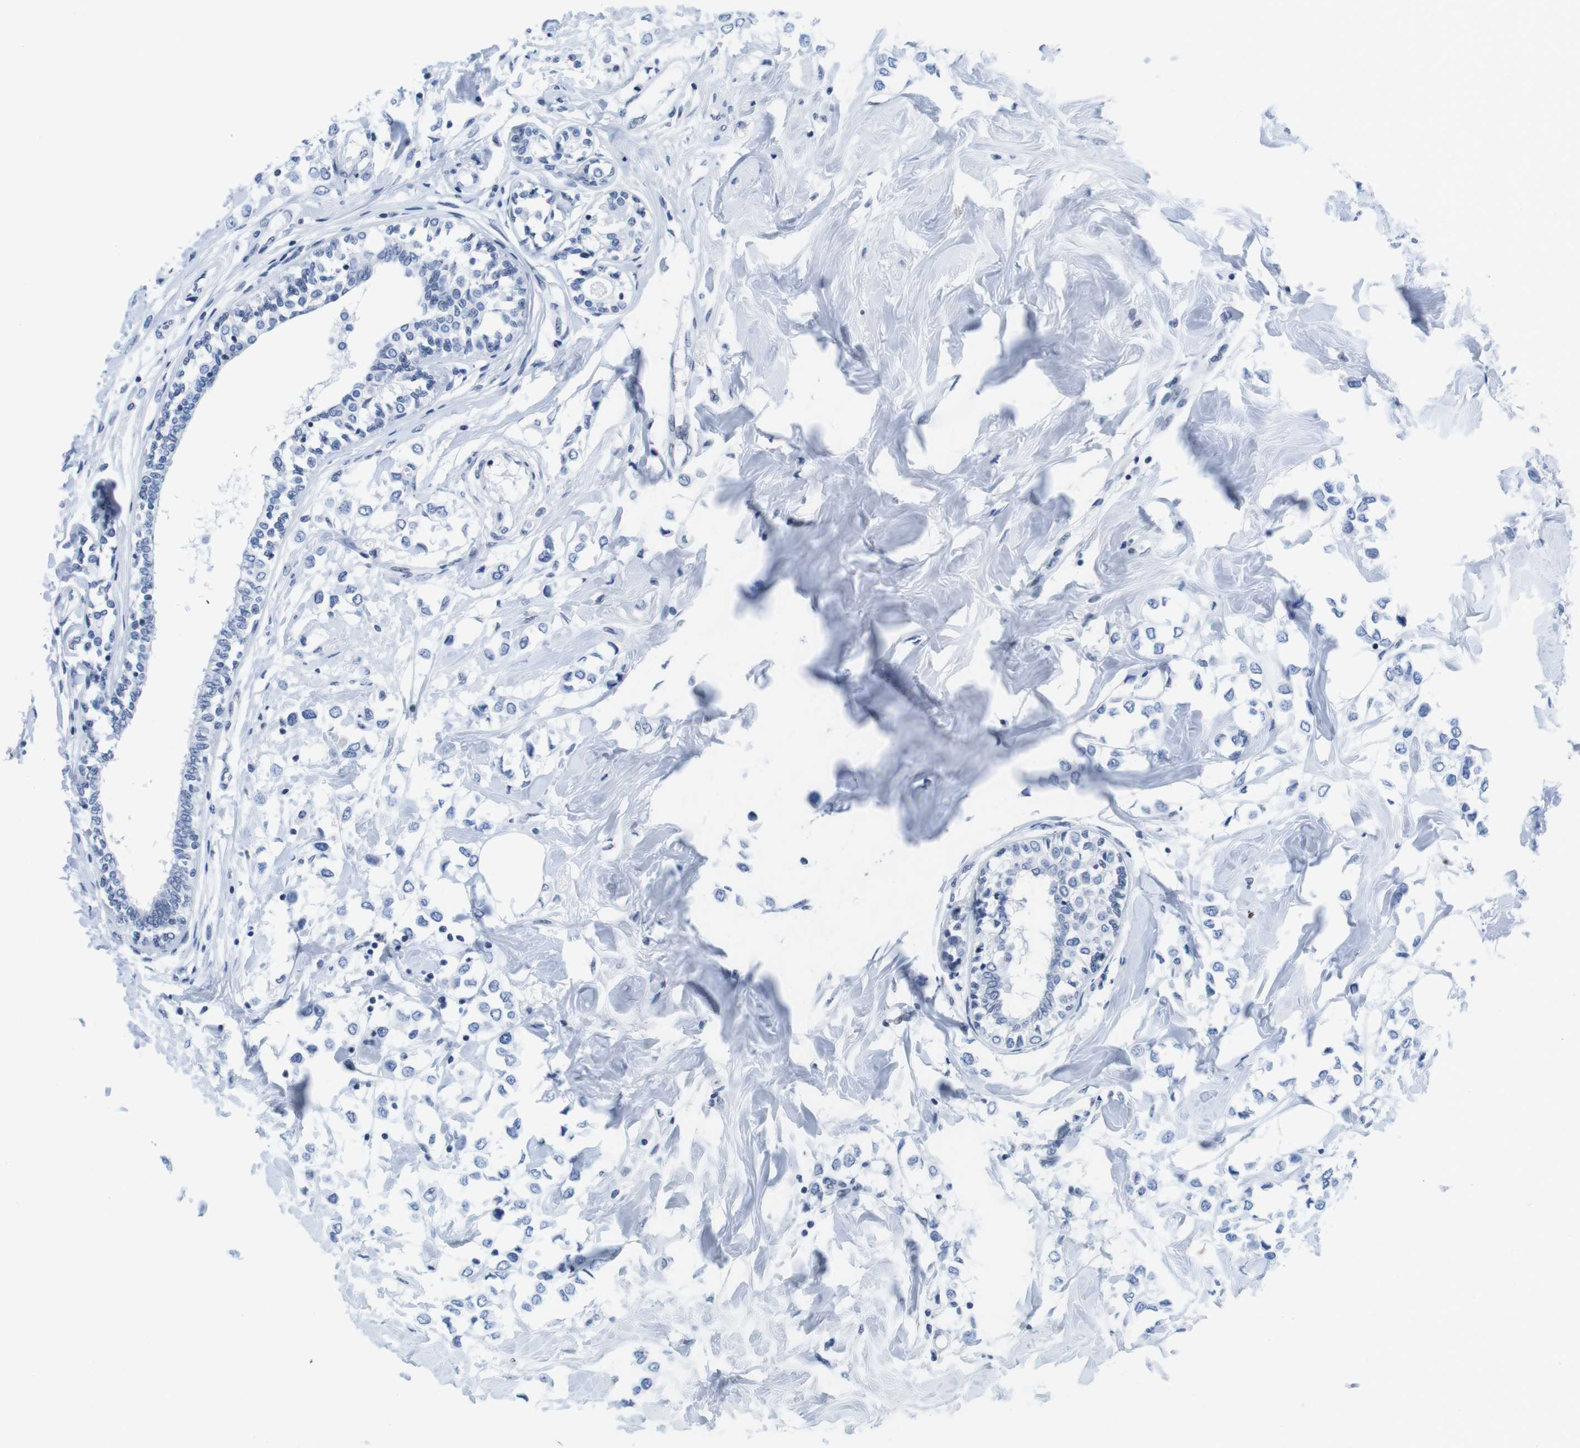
{"staining": {"intensity": "negative", "quantity": "none", "location": "none"}, "tissue": "breast cancer", "cell_type": "Tumor cells", "image_type": "cancer", "snomed": [{"axis": "morphology", "description": "Lobular carcinoma"}, {"axis": "topography", "description": "Breast"}], "caption": "Immunohistochemistry photomicrograph of breast lobular carcinoma stained for a protein (brown), which exhibits no positivity in tumor cells.", "gene": "IFI16", "patient": {"sex": "female", "age": 51}}